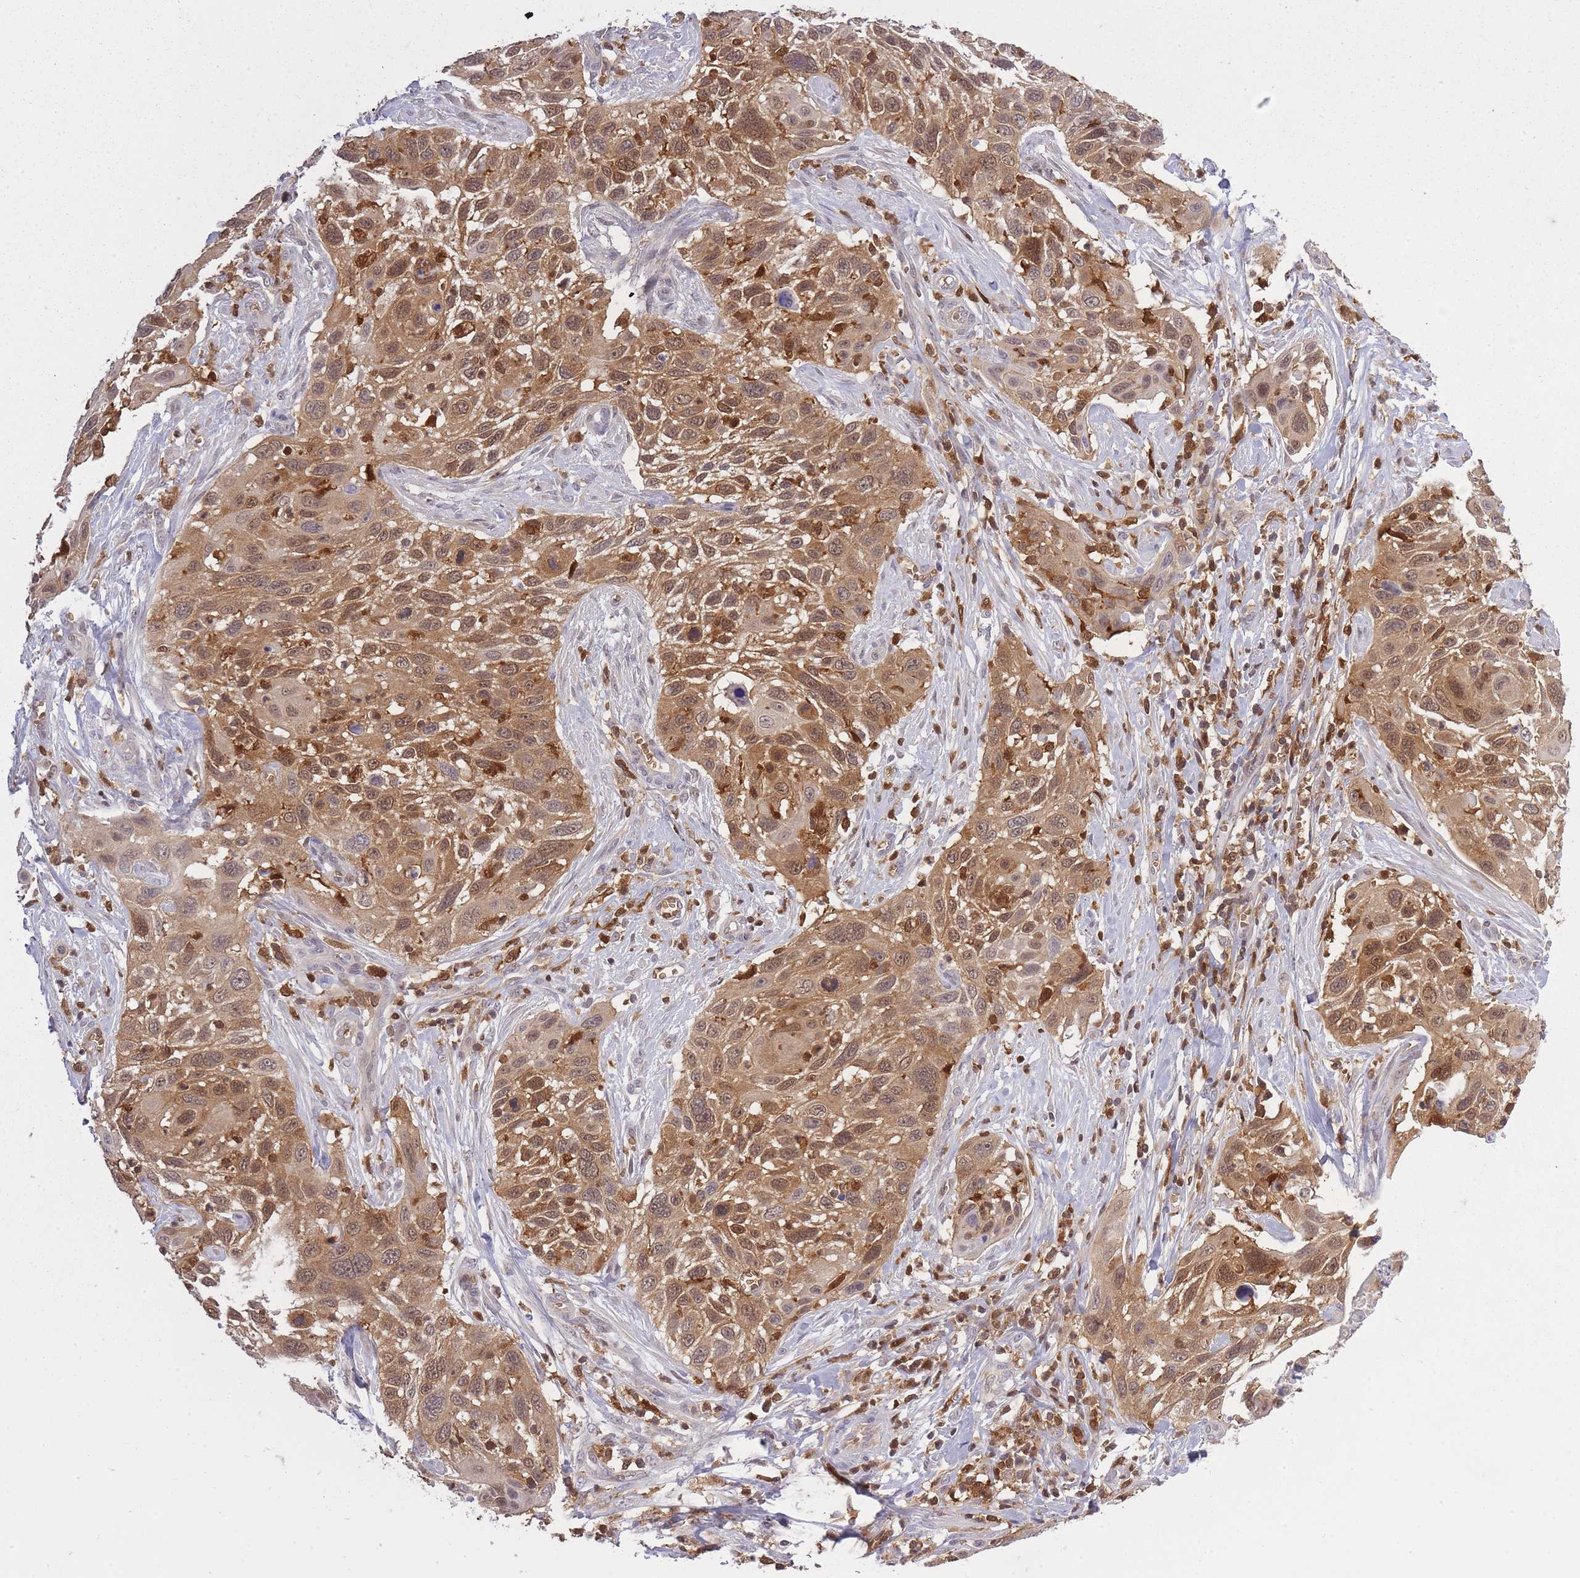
{"staining": {"intensity": "moderate", "quantity": ">75%", "location": "cytoplasmic/membranous,nuclear"}, "tissue": "cervical cancer", "cell_type": "Tumor cells", "image_type": "cancer", "snomed": [{"axis": "morphology", "description": "Squamous cell carcinoma, NOS"}, {"axis": "topography", "description": "Cervix"}], "caption": "This is a photomicrograph of immunohistochemistry staining of cervical cancer (squamous cell carcinoma), which shows moderate staining in the cytoplasmic/membranous and nuclear of tumor cells.", "gene": "CXorf38", "patient": {"sex": "female", "age": 70}}